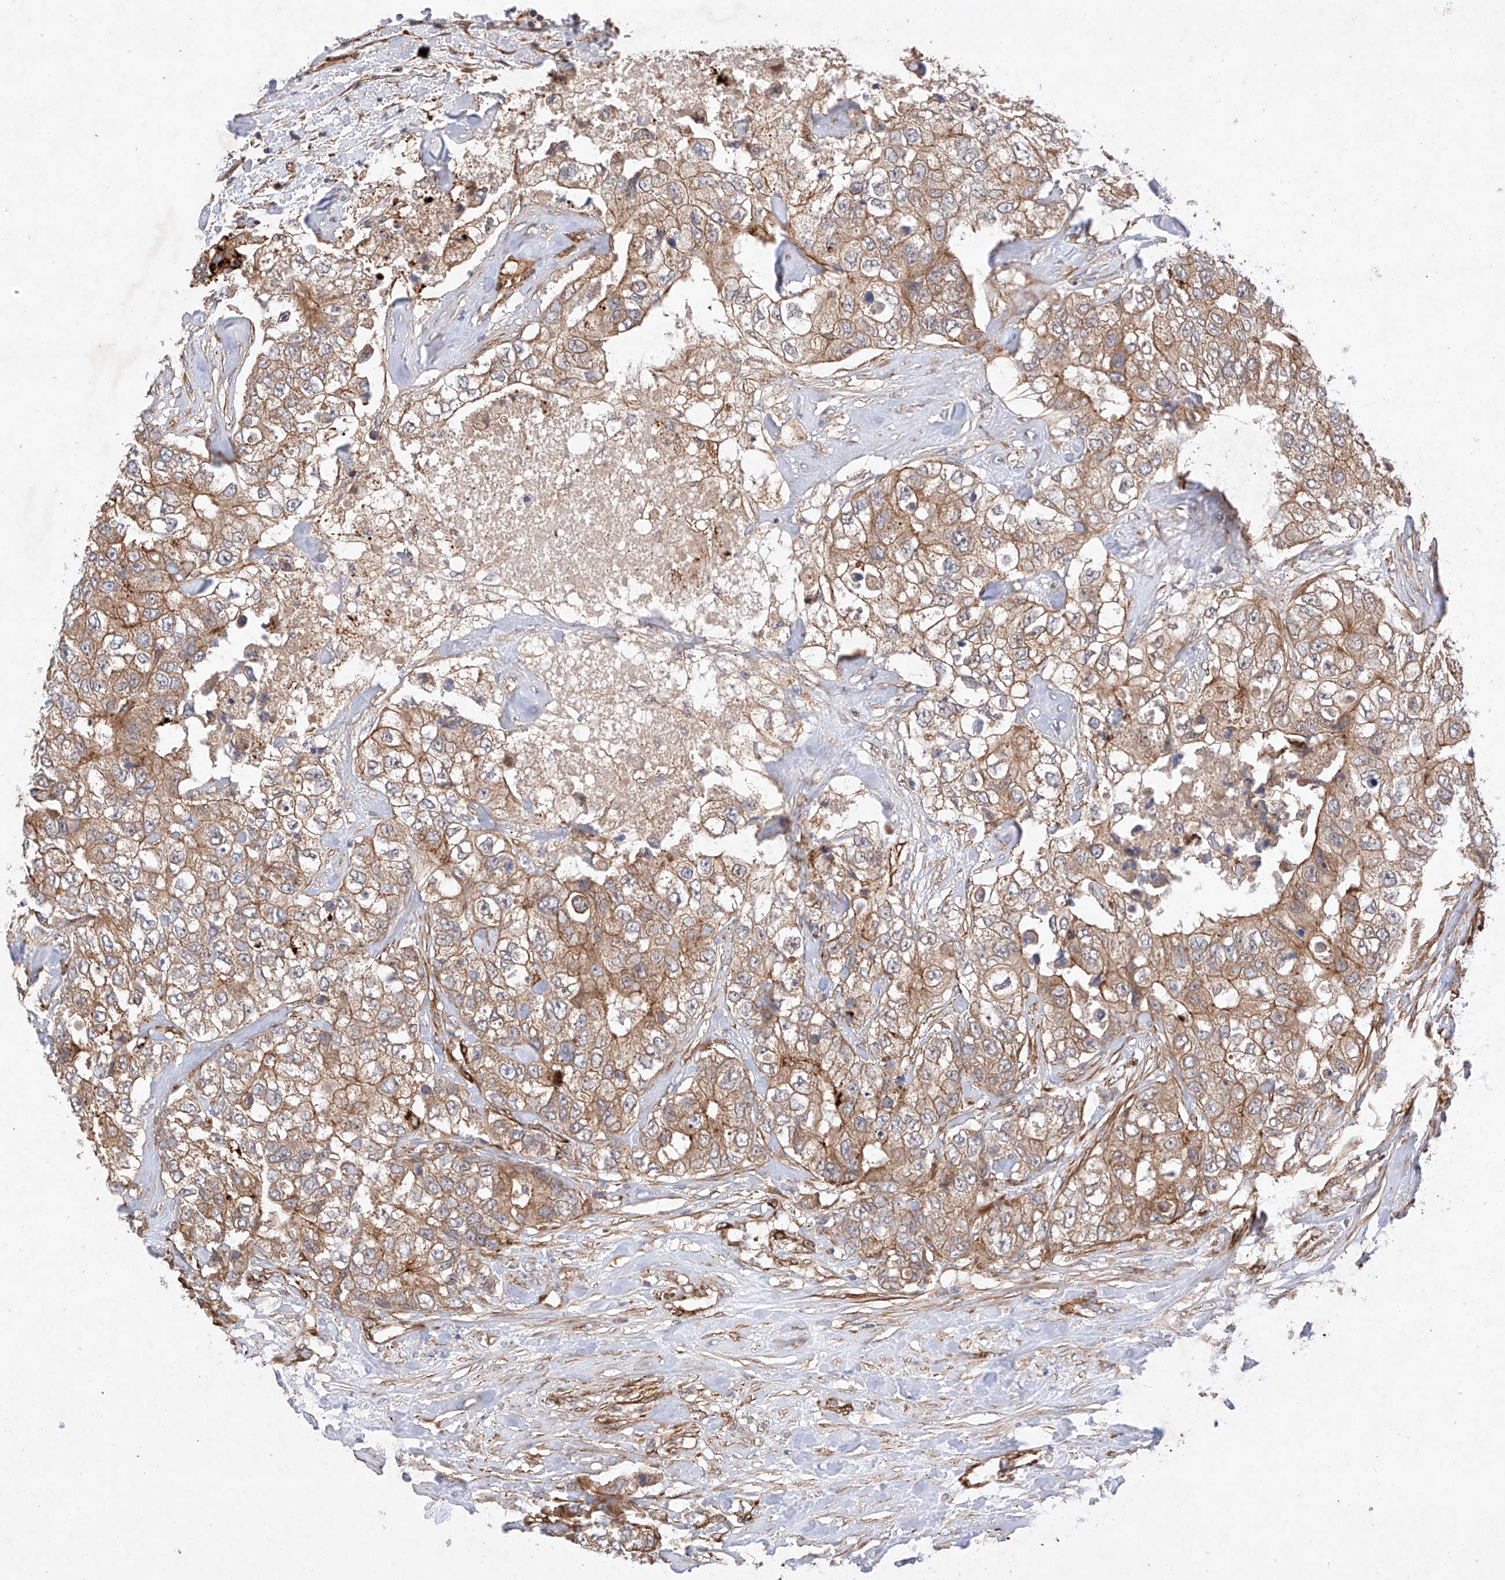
{"staining": {"intensity": "moderate", "quantity": ">75%", "location": "cytoplasmic/membranous"}, "tissue": "breast cancer", "cell_type": "Tumor cells", "image_type": "cancer", "snomed": [{"axis": "morphology", "description": "Duct carcinoma"}, {"axis": "topography", "description": "Breast"}], "caption": "A high-resolution photomicrograph shows IHC staining of breast intraductal carcinoma, which displays moderate cytoplasmic/membranous expression in approximately >75% of tumor cells.", "gene": "RAB23", "patient": {"sex": "female", "age": 62}}